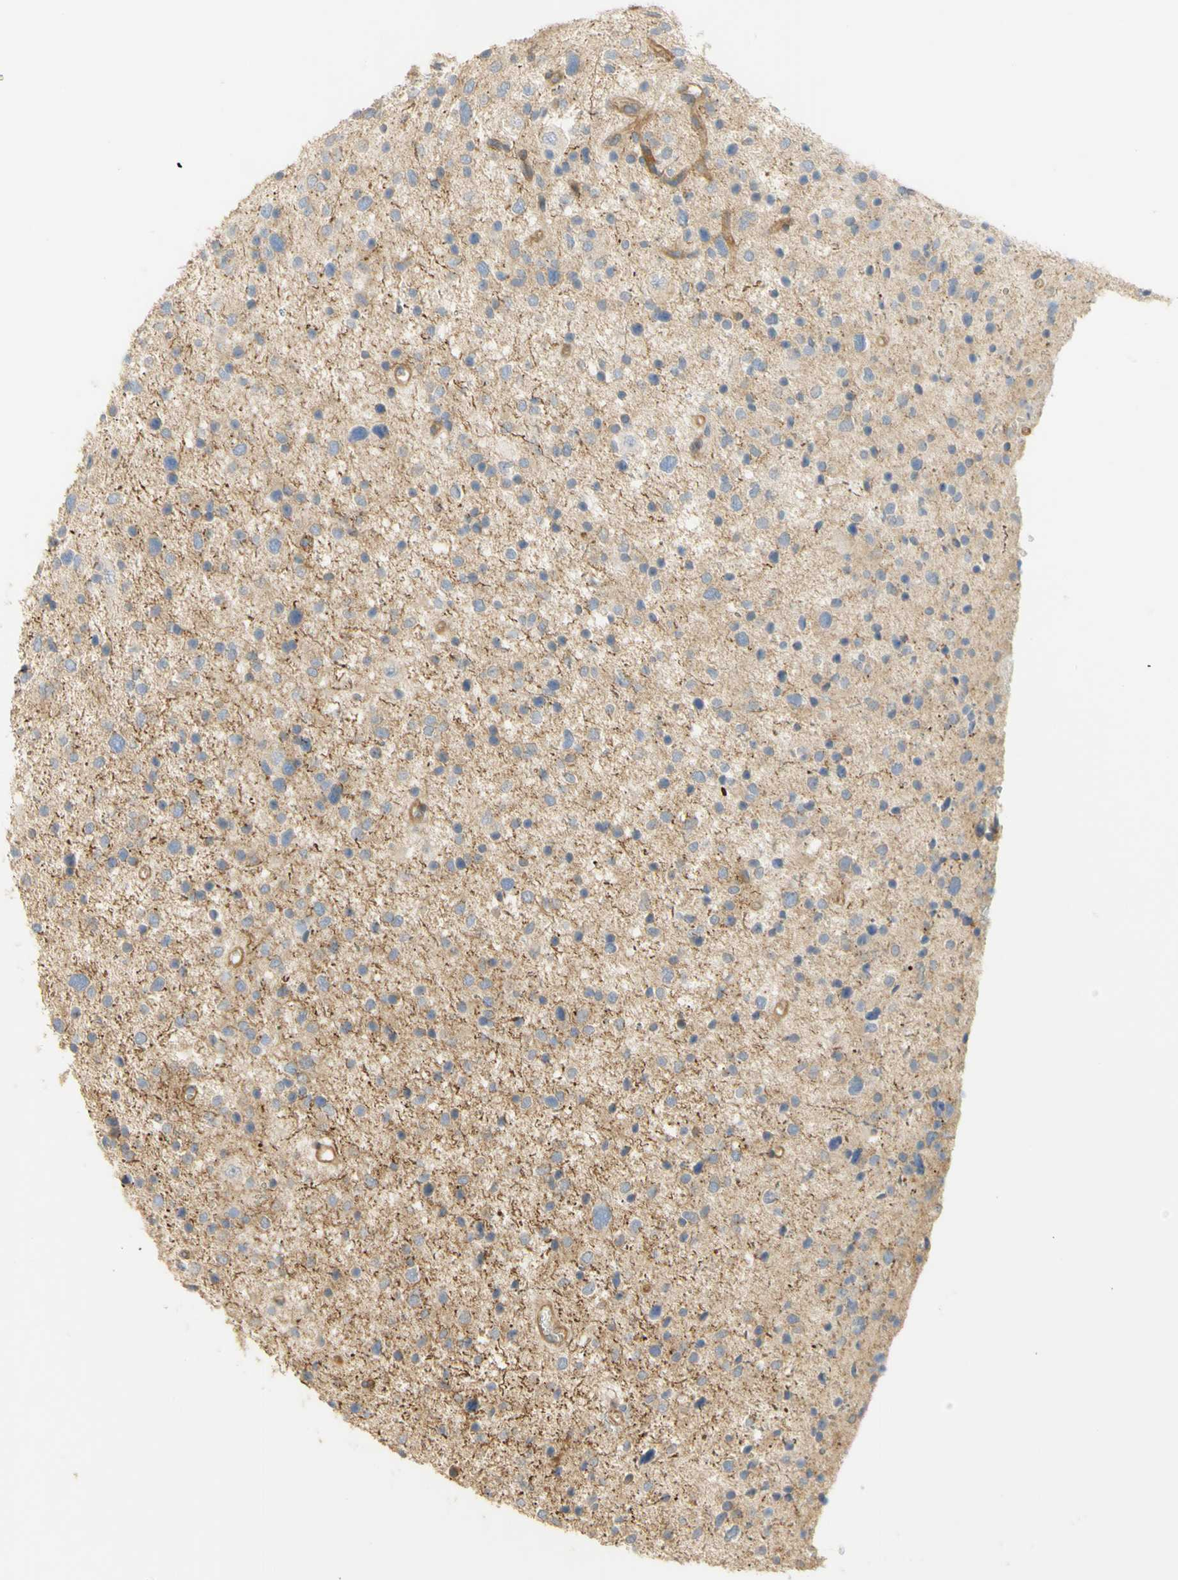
{"staining": {"intensity": "negative", "quantity": "none", "location": "none"}, "tissue": "glioma", "cell_type": "Tumor cells", "image_type": "cancer", "snomed": [{"axis": "morphology", "description": "Glioma, malignant, Low grade"}, {"axis": "topography", "description": "Brain"}], "caption": "Micrograph shows no significant protein staining in tumor cells of glioma.", "gene": "KCNE4", "patient": {"sex": "female", "age": 37}}